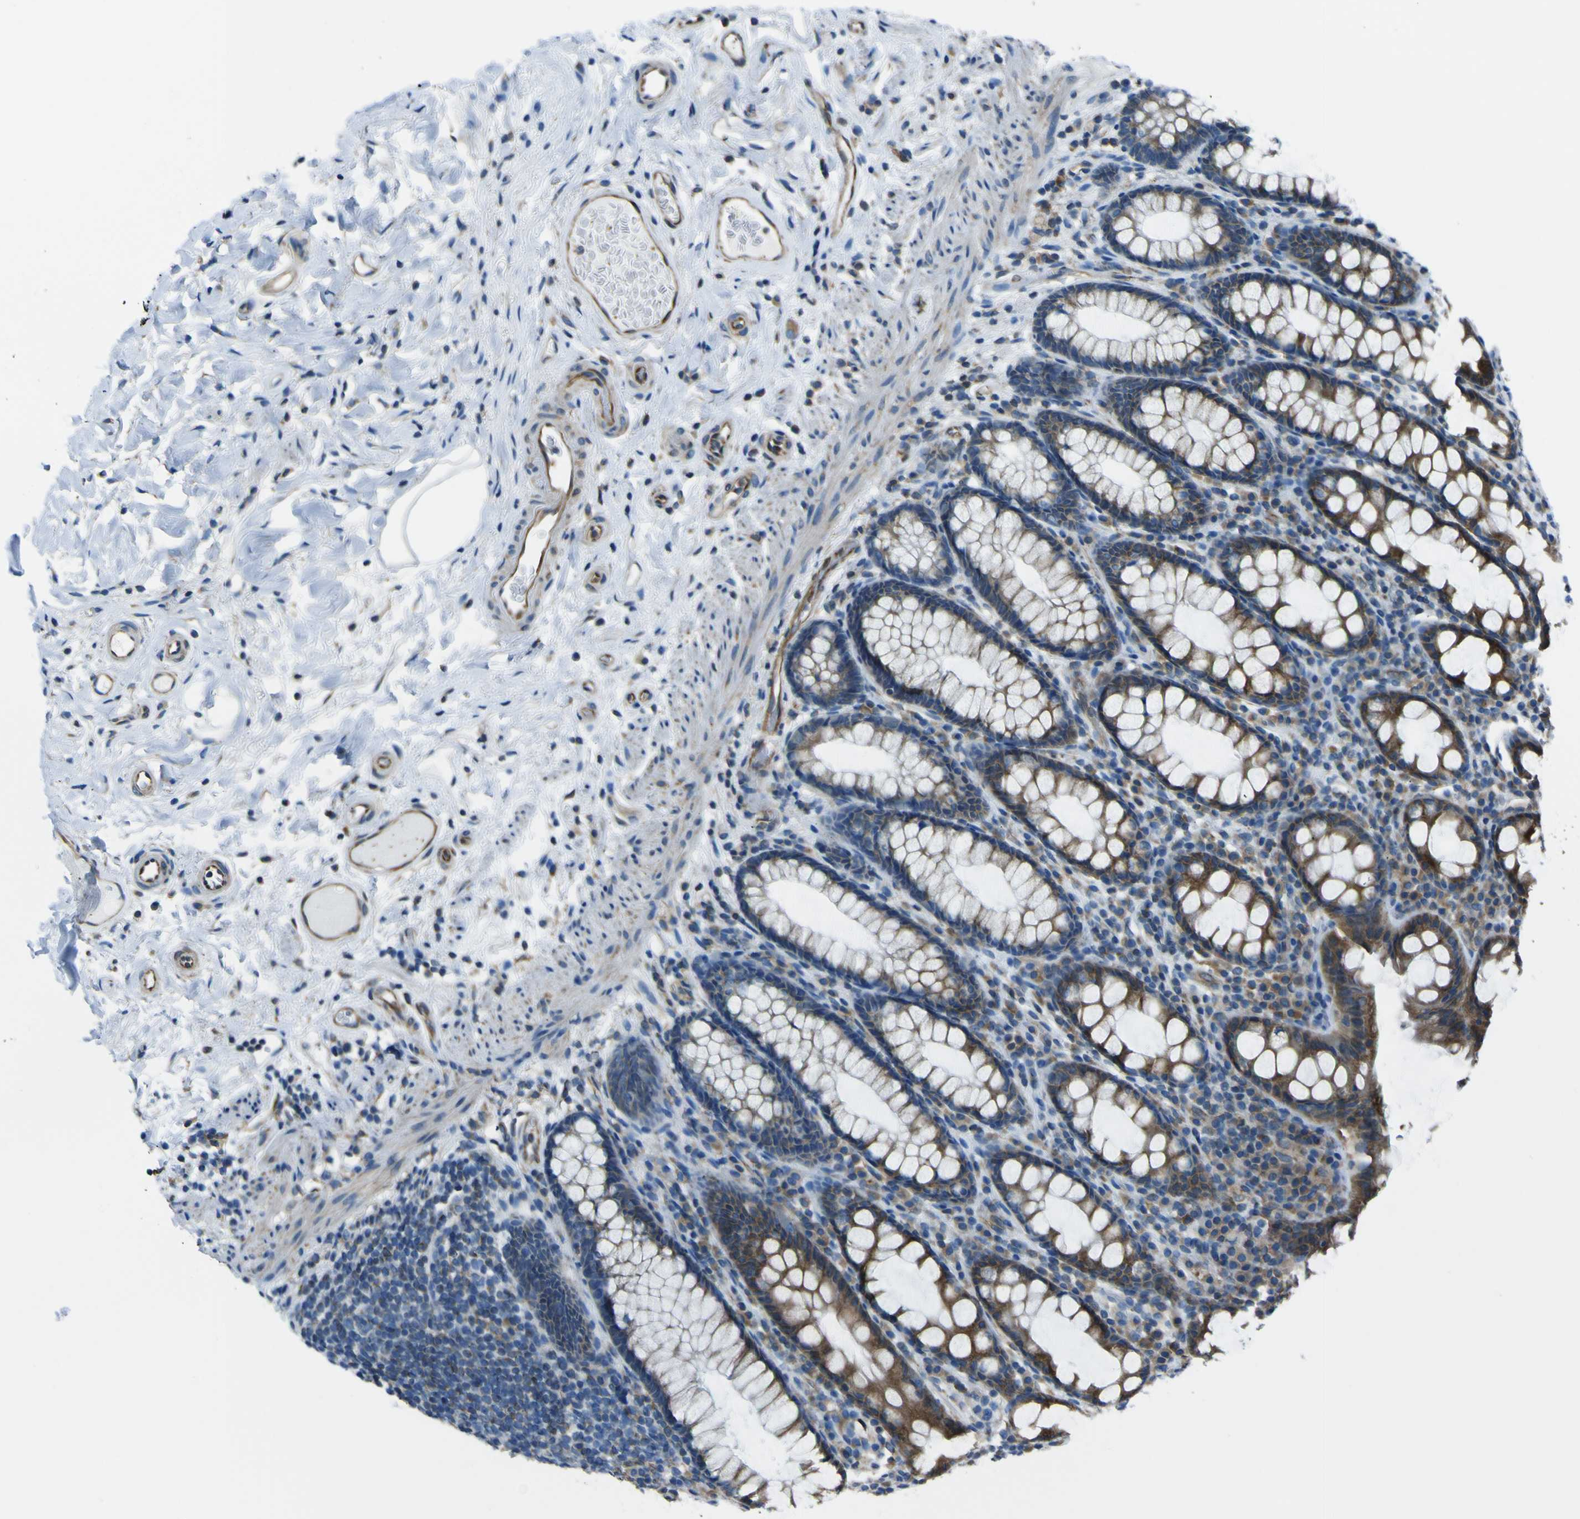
{"staining": {"intensity": "moderate", "quantity": ">75%", "location": "cytoplasmic/membranous"}, "tissue": "rectum", "cell_type": "Glandular cells", "image_type": "normal", "snomed": [{"axis": "morphology", "description": "Normal tissue, NOS"}, {"axis": "topography", "description": "Rectum"}], "caption": "A brown stain shows moderate cytoplasmic/membranous staining of a protein in glandular cells of normal human rectum. (brown staining indicates protein expression, while blue staining denotes nuclei).", "gene": "STIM1", "patient": {"sex": "male", "age": 92}}